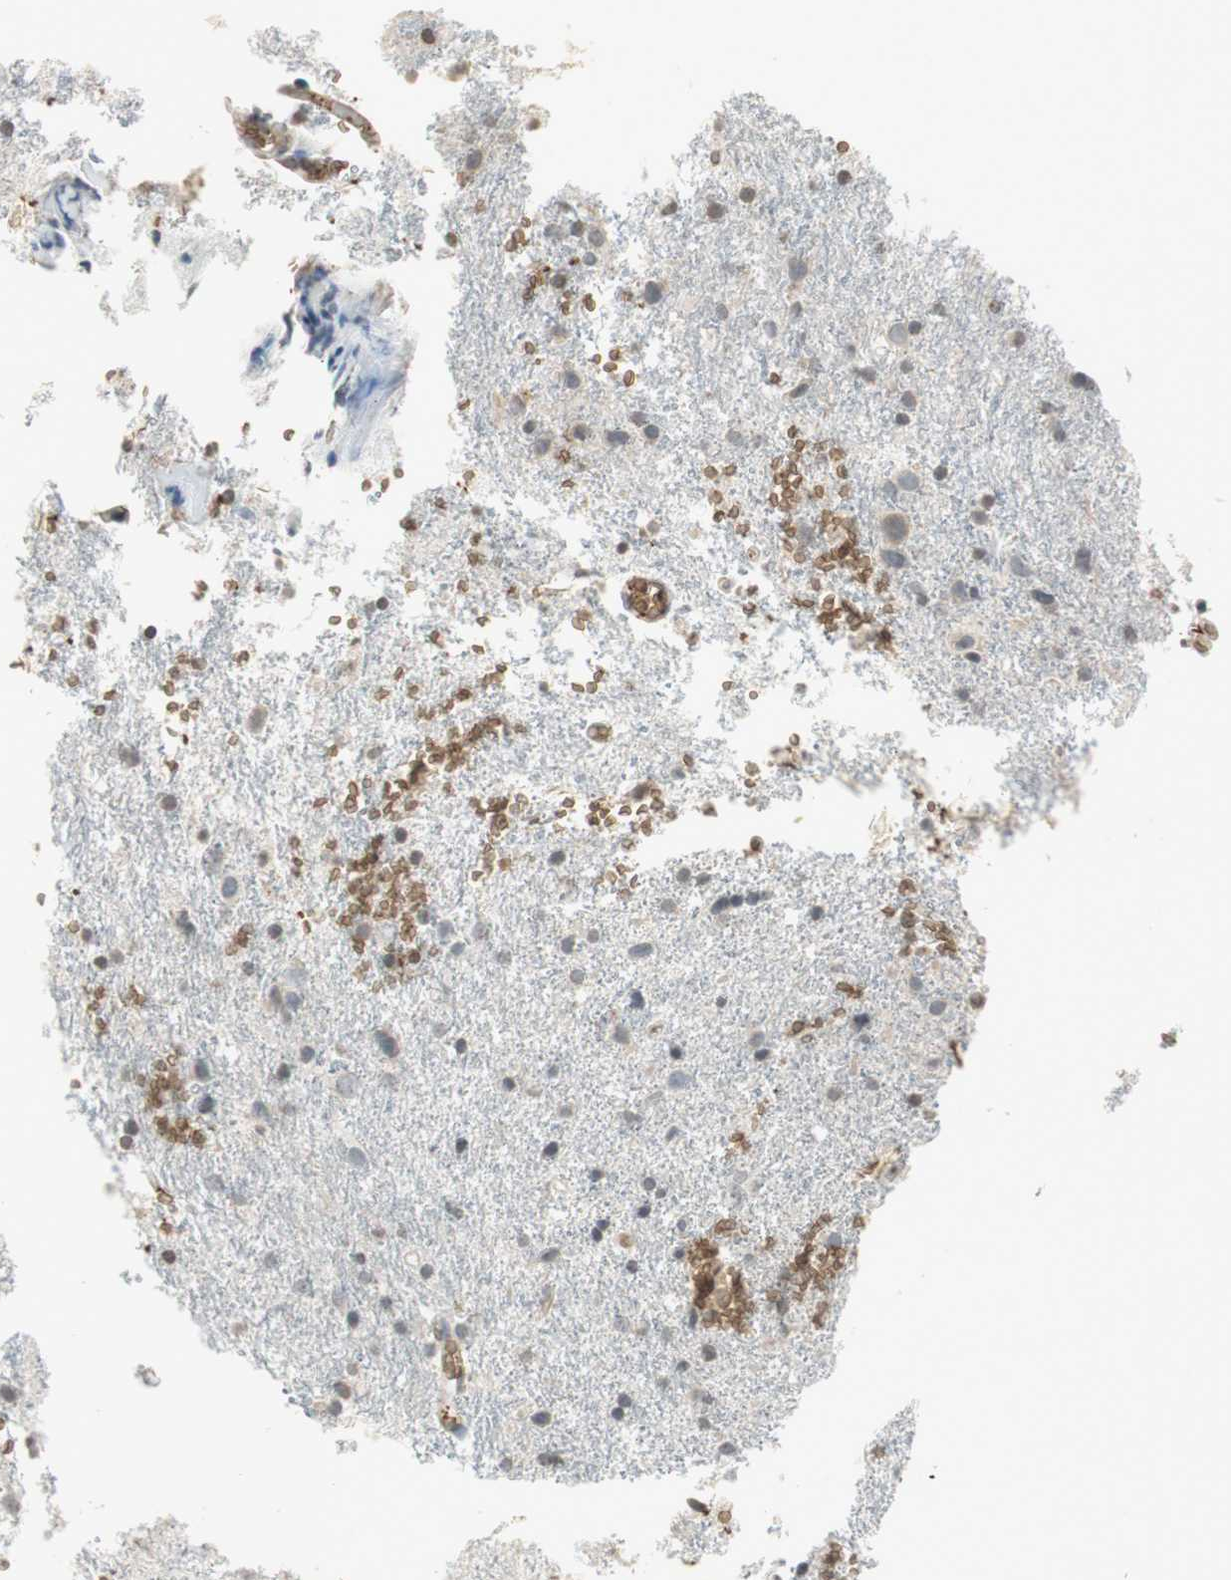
{"staining": {"intensity": "negative", "quantity": "none", "location": "none"}, "tissue": "glioma", "cell_type": "Tumor cells", "image_type": "cancer", "snomed": [{"axis": "morphology", "description": "Glioma, malignant, Low grade"}, {"axis": "topography", "description": "Brain"}], "caption": "A high-resolution image shows IHC staining of malignant low-grade glioma, which displays no significant expression in tumor cells. Brightfield microscopy of immunohistochemistry stained with DAB (3,3'-diaminobenzidine) (brown) and hematoxylin (blue), captured at high magnification.", "gene": "GYPC", "patient": {"sex": "male", "age": 77}}